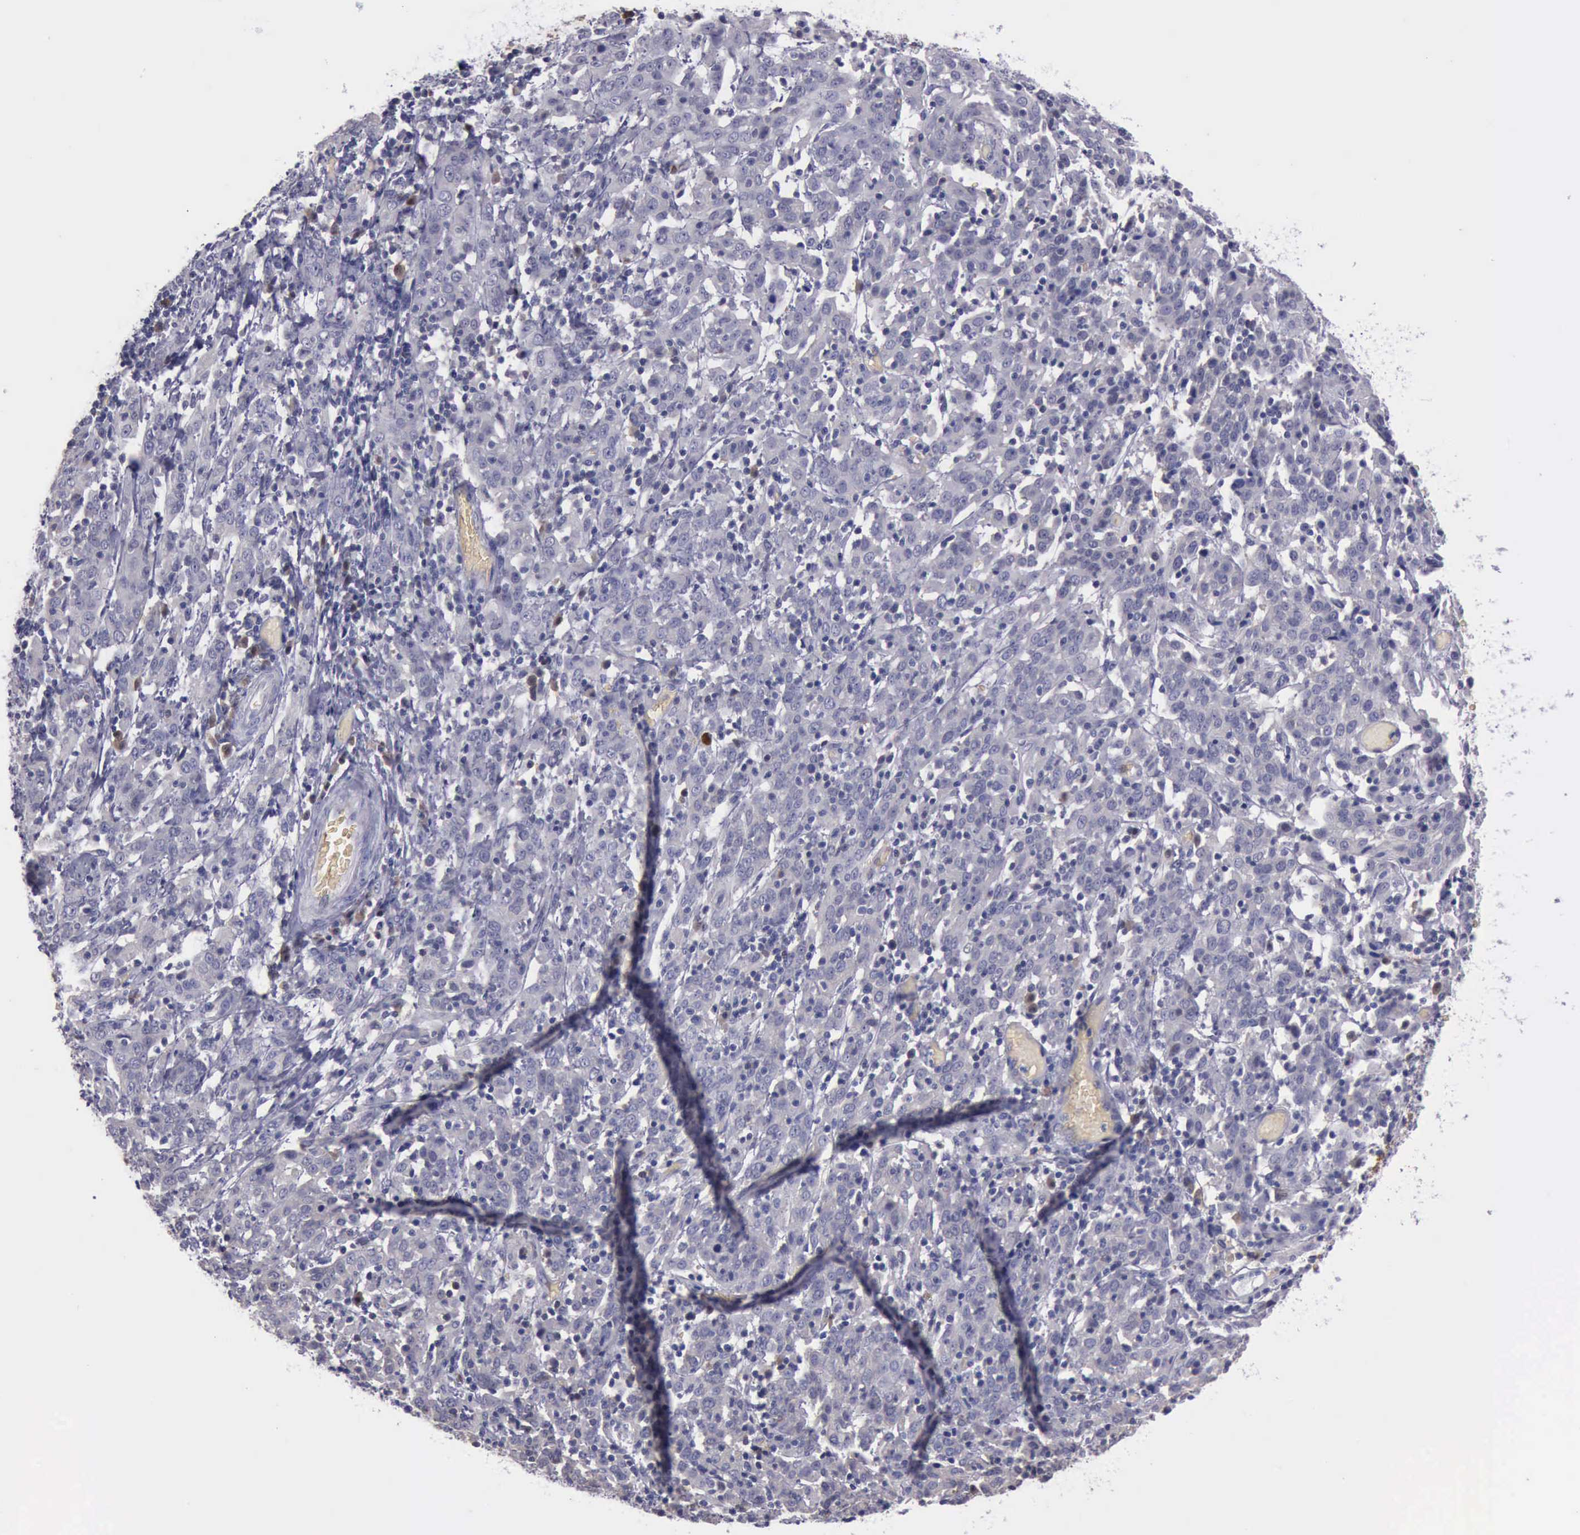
{"staining": {"intensity": "negative", "quantity": "none", "location": "none"}, "tissue": "cervical cancer", "cell_type": "Tumor cells", "image_type": "cancer", "snomed": [{"axis": "morphology", "description": "Normal tissue, NOS"}, {"axis": "morphology", "description": "Squamous cell carcinoma, NOS"}, {"axis": "topography", "description": "Cervix"}], "caption": "Tumor cells are negative for protein expression in human cervical cancer (squamous cell carcinoma). Brightfield microscopy of immunohistochemistry stained with DAB (brown) and hematoxylin (blue), captured at high magnification.", "gene": "CEP128", "patient": {"sex": "female", "age": 67}}